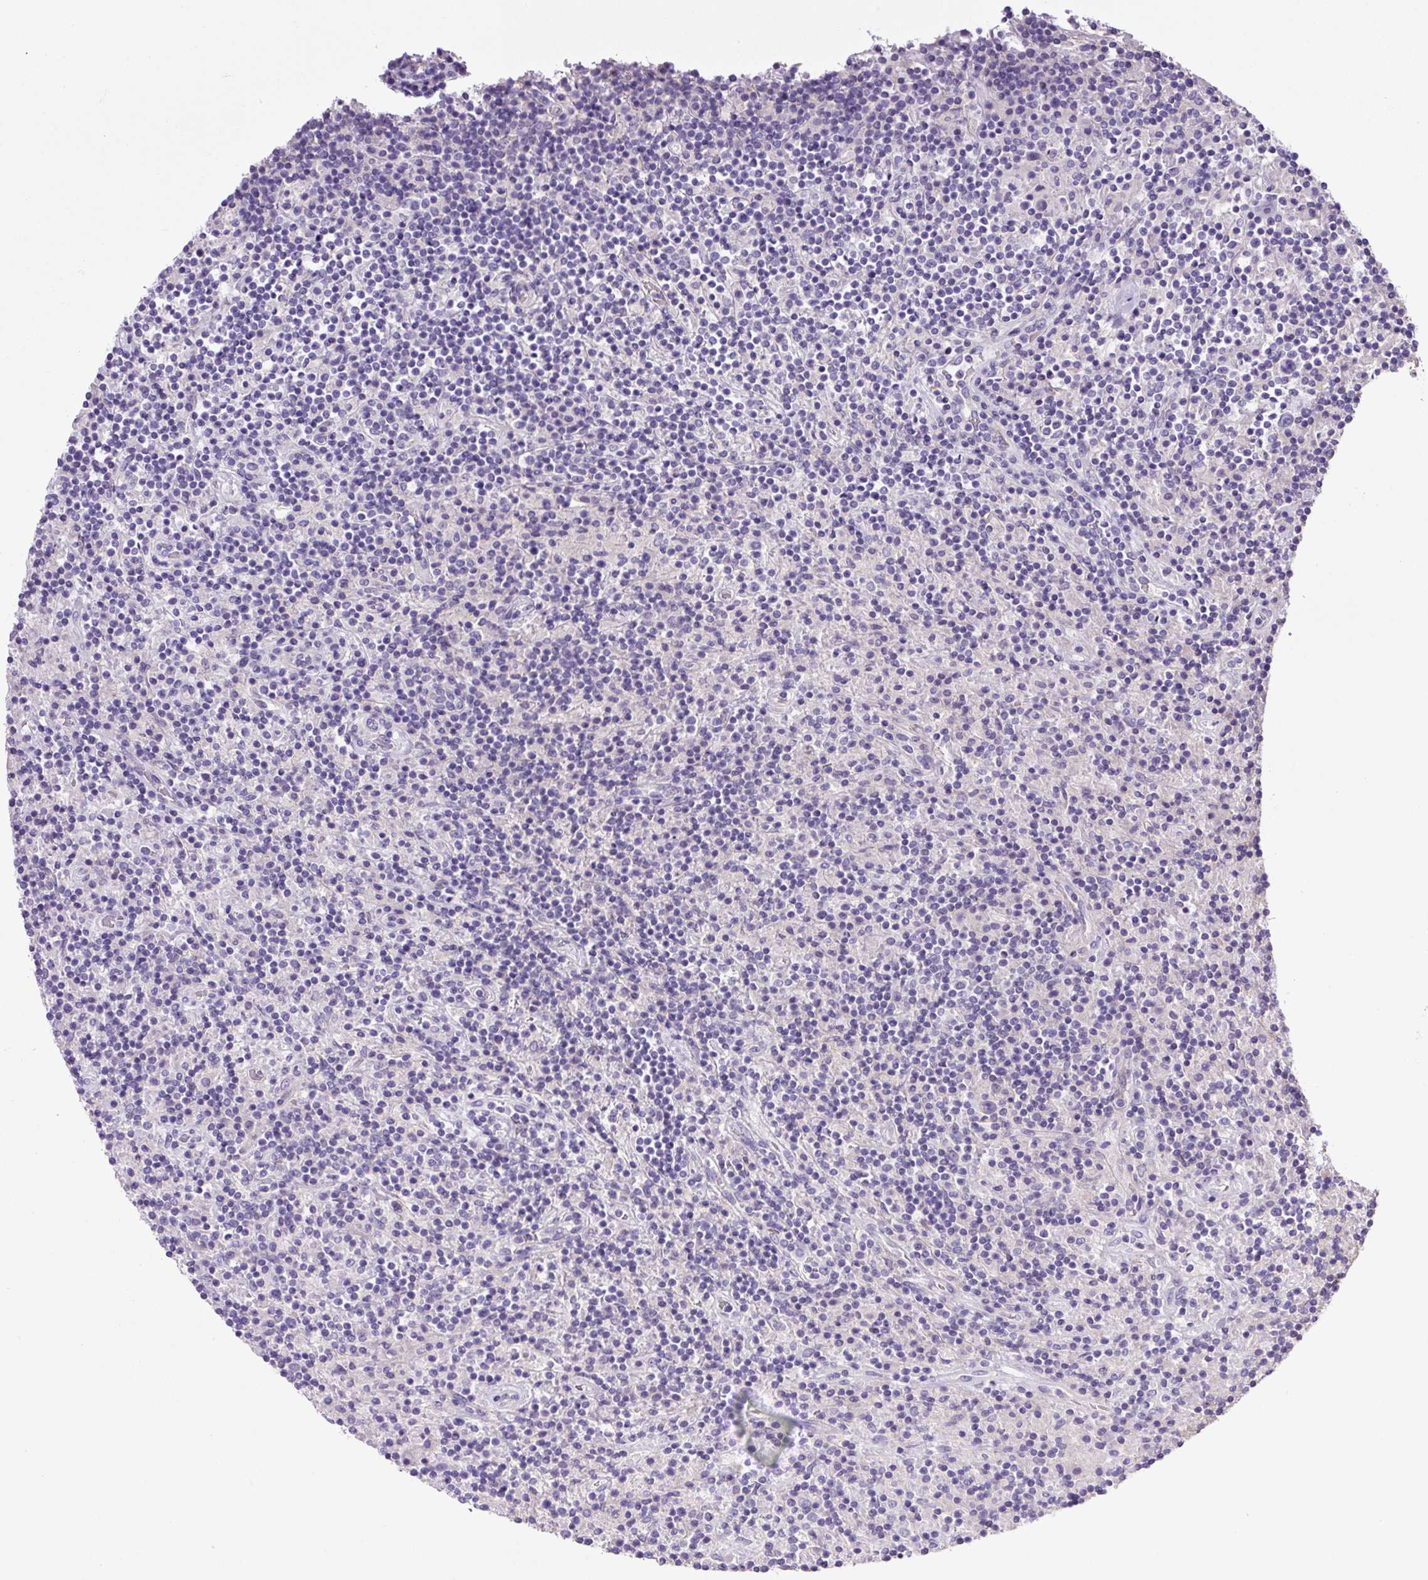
{"staining": {"intensity": "negative", "quantity": "none", "location": "none"}, "tissue": "lymphoma", "cell_type": "Tumor cells", "image_type": "cancer", "snomed": [{"axis": "morphology", "description": "Hodgkin's disease, NOS"}, {"axis": "topography", "description": "Lymph node"}], "caption": "This histopathology image is of Hodgkin's disease stained with IHC to label a protein in brown with the nuclei are counter-stained blue. There is no staining in tumor cells. (IHC, brightfield microscopy, high magnification).", "gene": "NPTN", "patient": {"sex": "male", "age": 70}}